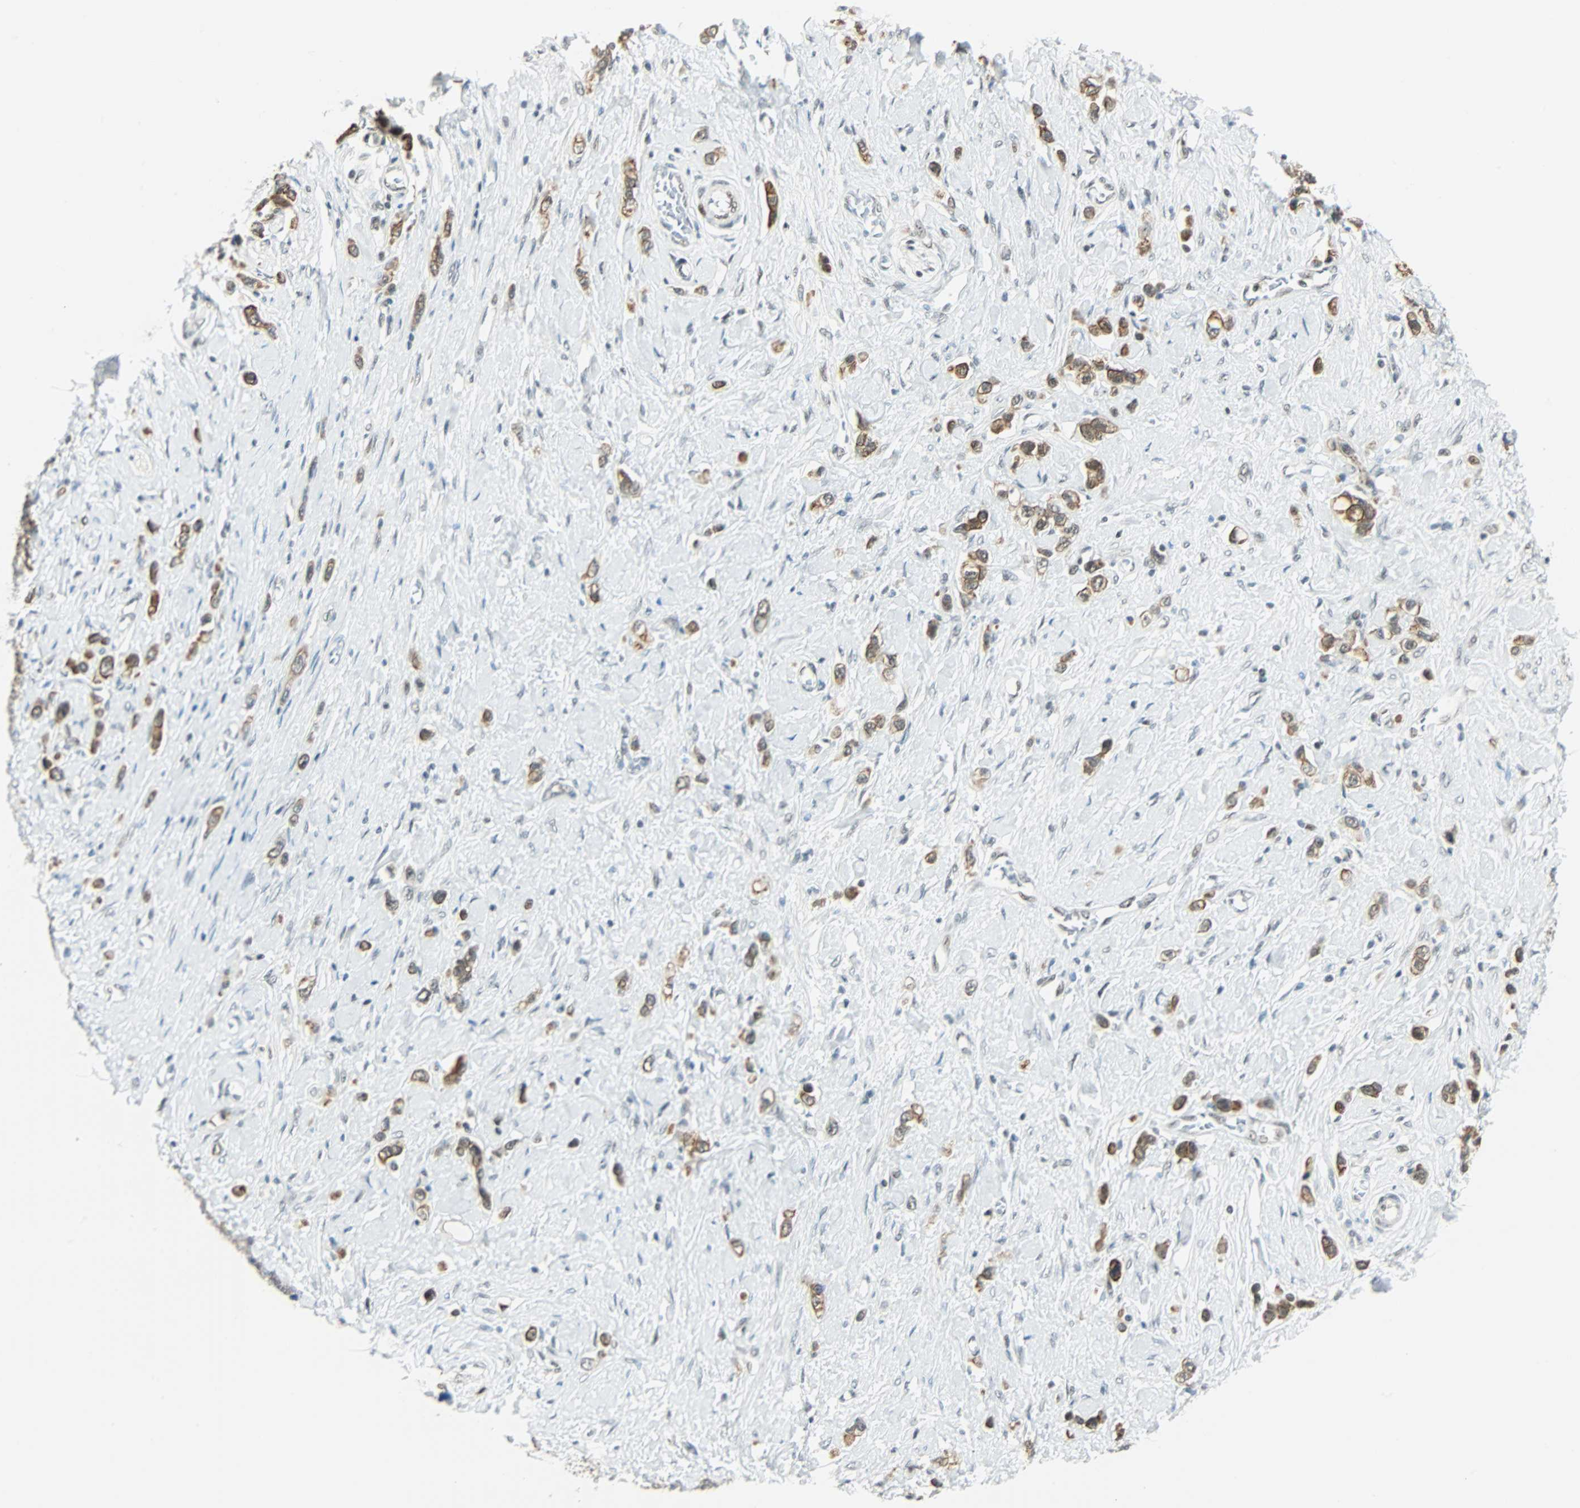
{"staining": {"intensity": "moderate", "quantity": ">75%", "location": "cytoplasmic/membranous"}, "tissue": "stomach cancer", "cell_type": "Tumor cells", "image_type": "cancer", "snomed": [{"axis": "morphology", "description": "Normal tissue, NOS"}, {"axis": "morphology", "description": "Adenocarcinoma, NOS"}, {"axis": "topography", "description": "Stomach, upper"}, {"axis": "topography", "description": "Stomach"}], "caption": "This photomicrograph displays immunohistochemistry staining of stomach cancer, with medium moderate cytoplasmic/membranous positivity in about >75% of tumor cells.", "gene": "NELFE", "patient": {"sex": "female", "age": 65}}